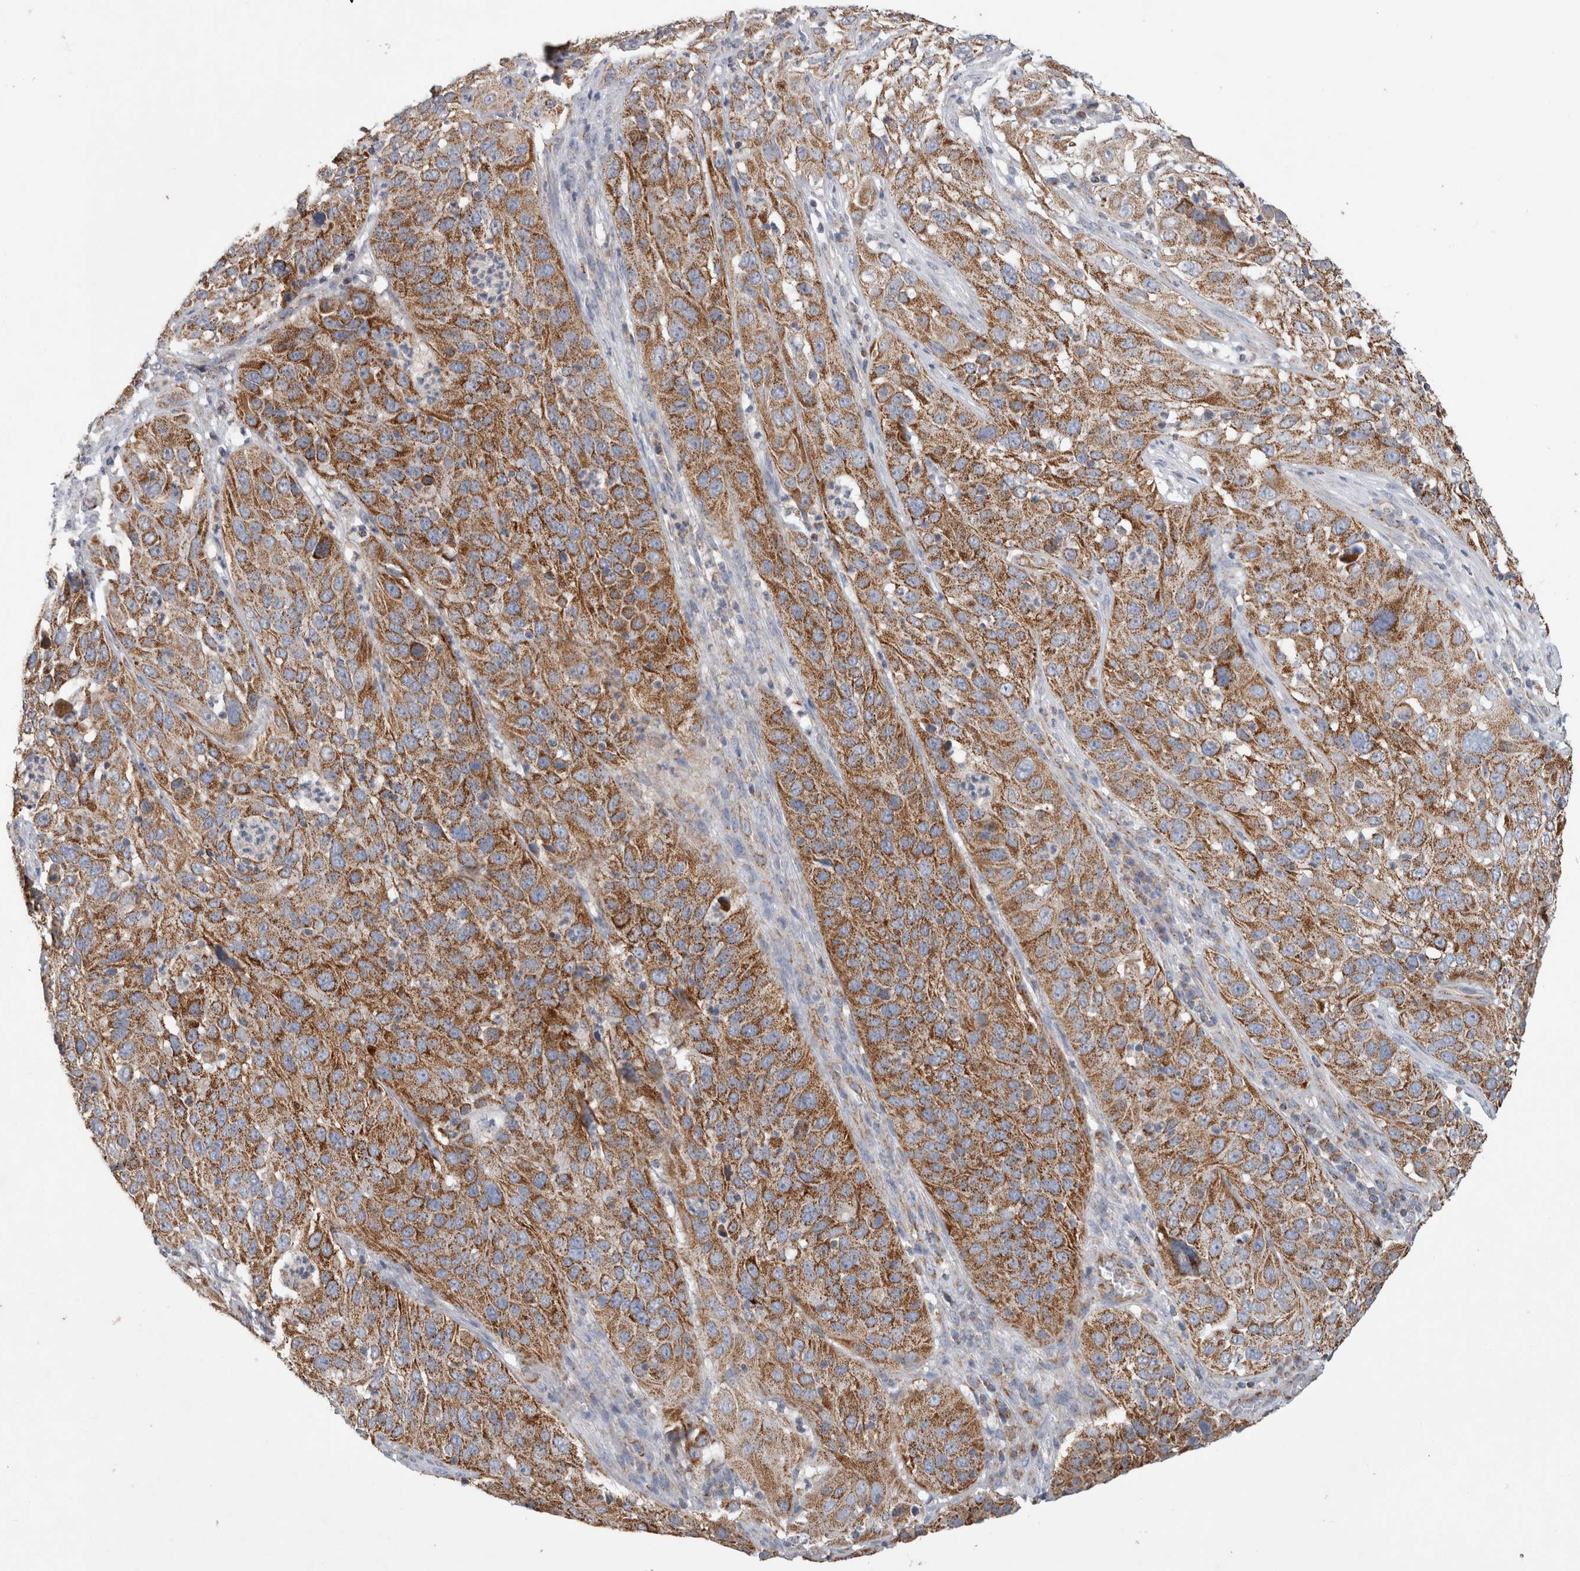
{"staining": {"intensity": "strong", "quantity": ">75%", "location": "cytoplasmic/membranous"}, "tissue": "cervical cancer", "cell_type": "Tumor cells", "image_type": "cancer", "snomed": [{"axis": "morphology", "description": "Squamous cell carcinoma, NOS"}, {"axis": "topography", "description": "Cervix"}], "caption": "IHC of human cervical cancer (squamous cell carcinoma) shows high levels of strong cytoplasmic/membranous positivity in approximately >75% of tumor cells.", "gene": "IARS2", "patient": {"sex": "female", "age": 32}}